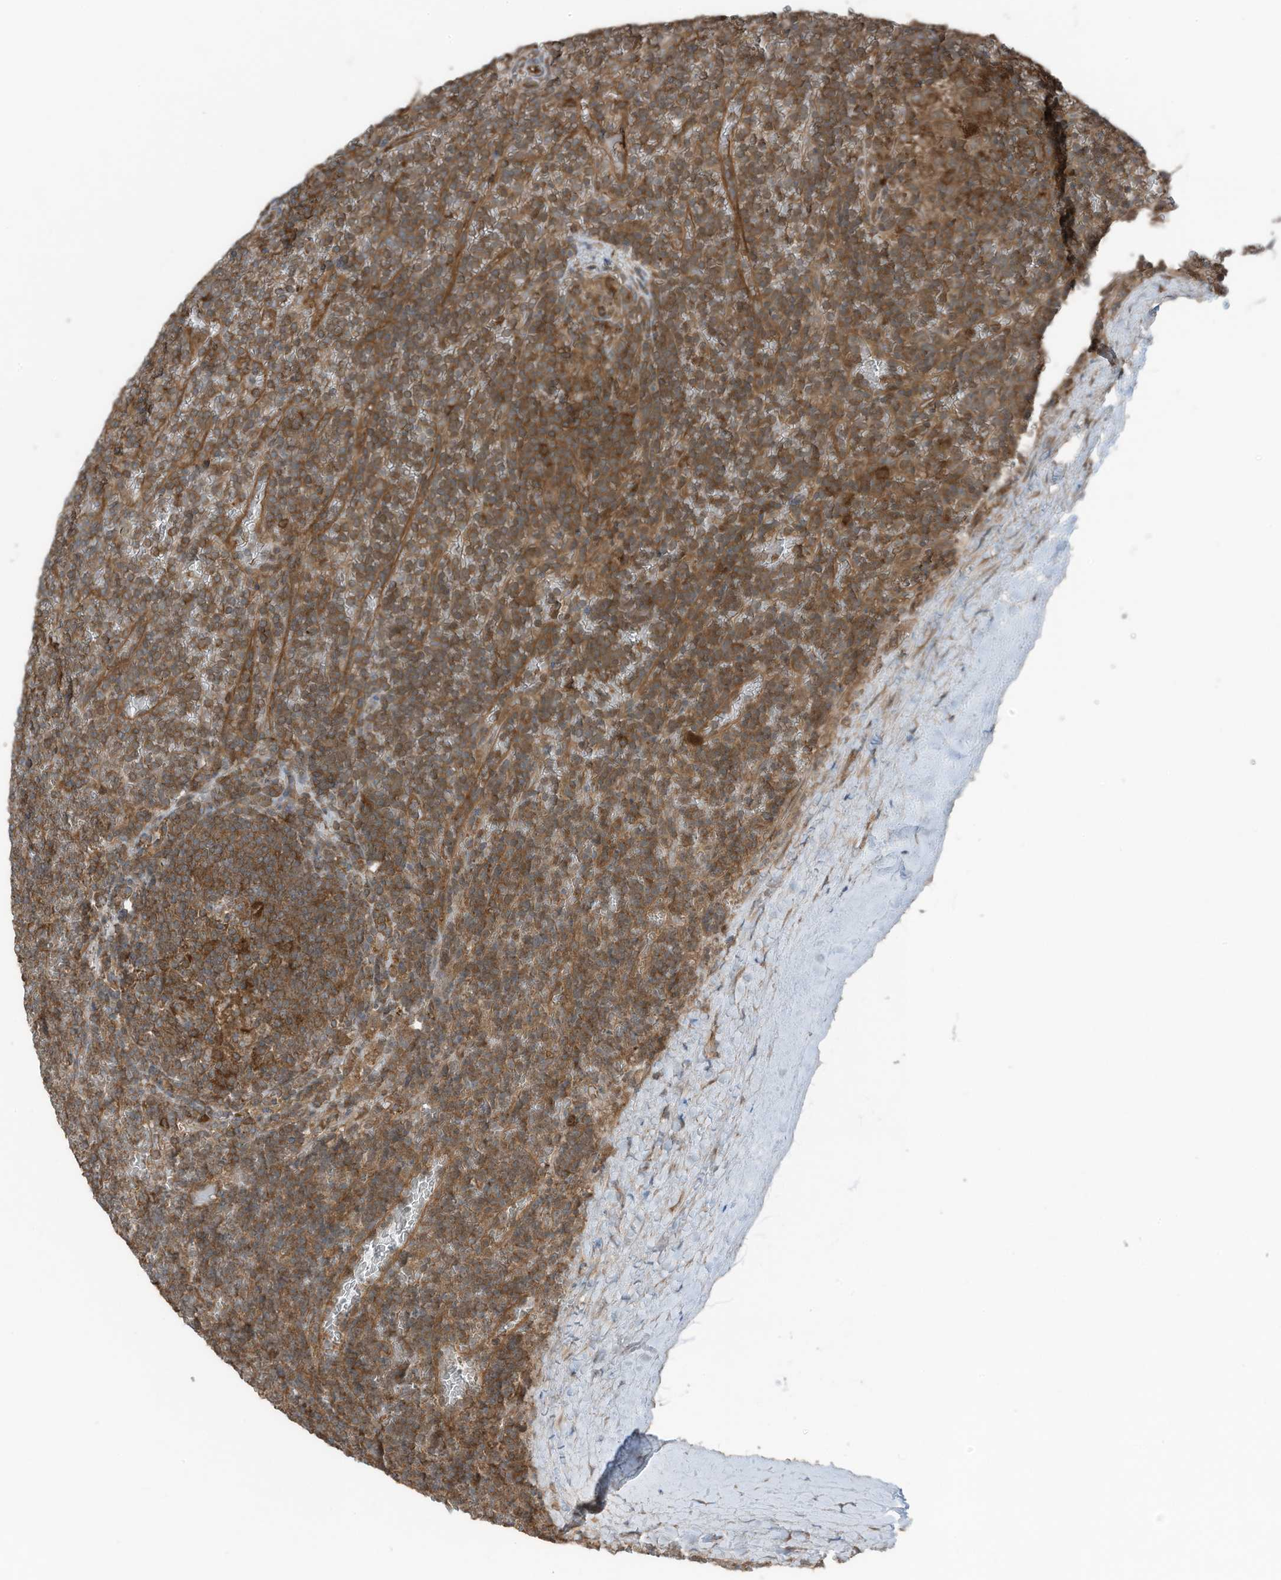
{"staining": {"intensity": "moderate", "quantity": ">75%", "location": "cytoplasmic/membranous"}, "tissue": "lymphoma", "cell_type": "Tumor cells", "image_type": "cancer", "snomed": [{"axis": "morphology", "description": "Malignant lymphoma, non-Hodgkin's type, Low grade"}, {"axis": "topography", "description": "Spleen"}], "caption": "Brown immunohistochemical staining in human low-grade malignant lymphoma, non-Hodgkin's type reveals moderate cytoplasmic/membranous expression in approximately >75% of tumor cells.", "gene": "TXNDC9", "patient": {"sex": "female", "age": 19}}